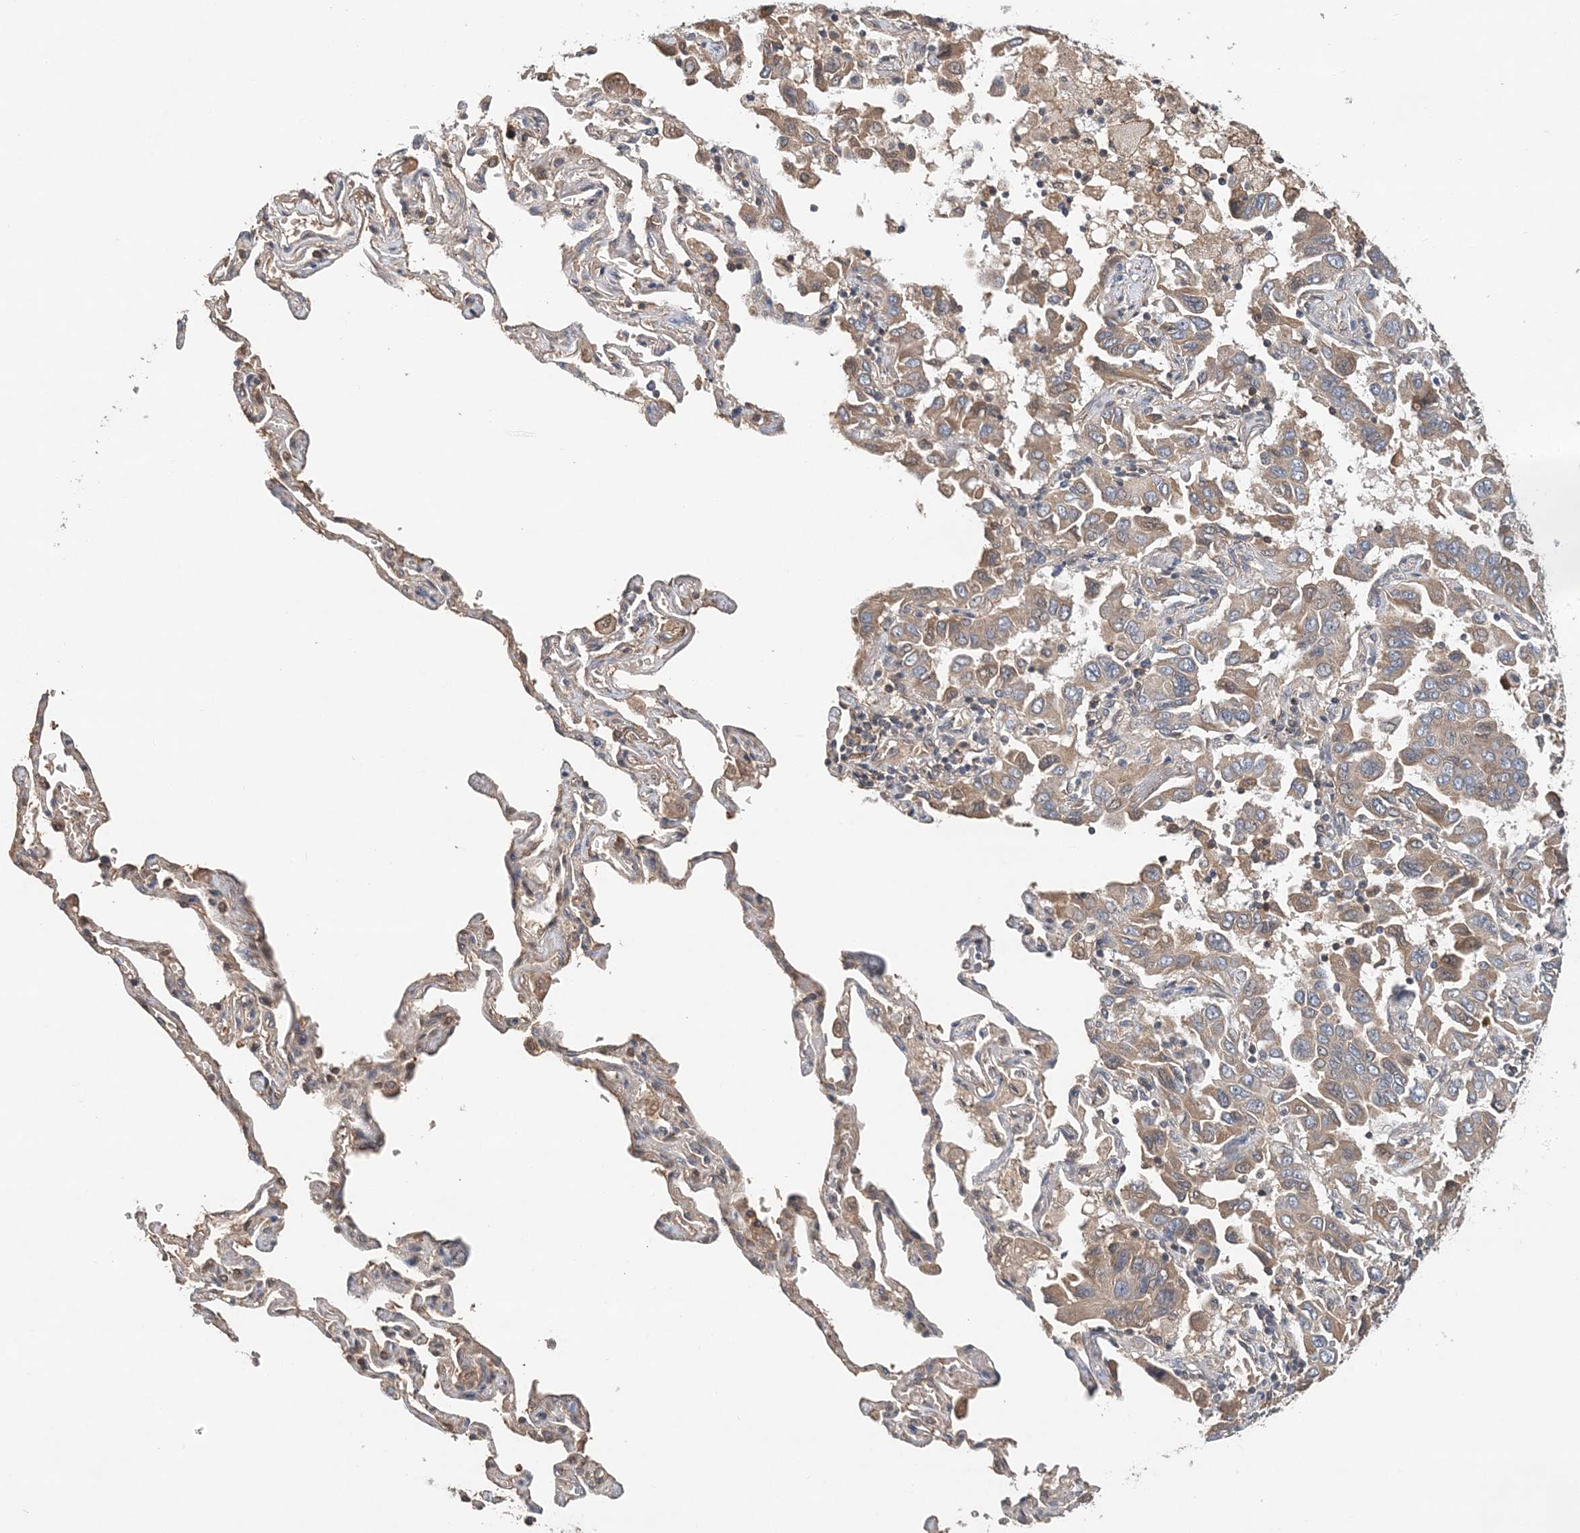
{"staining": {"intensity": "weak", "quantity": "25%-75%", "location": "cytoplasmic/membranous"}, "tissue": "lung cancer", "cell_type": "Tumor cells", "image_type": "cancer", "snomed": [{"axis": "morphology", "description": "Adenocarcinoma, NOS"}, {"axis": "topography", "description": "Lung"}], "caption": "Protein staining displays weak cytoplasmic/membranous expression in approximately 25%-75% of tumor cells in lung adenocarcinoma.", "gene": "SYCP3", "patient": {"sex": "male", "age": 64}}